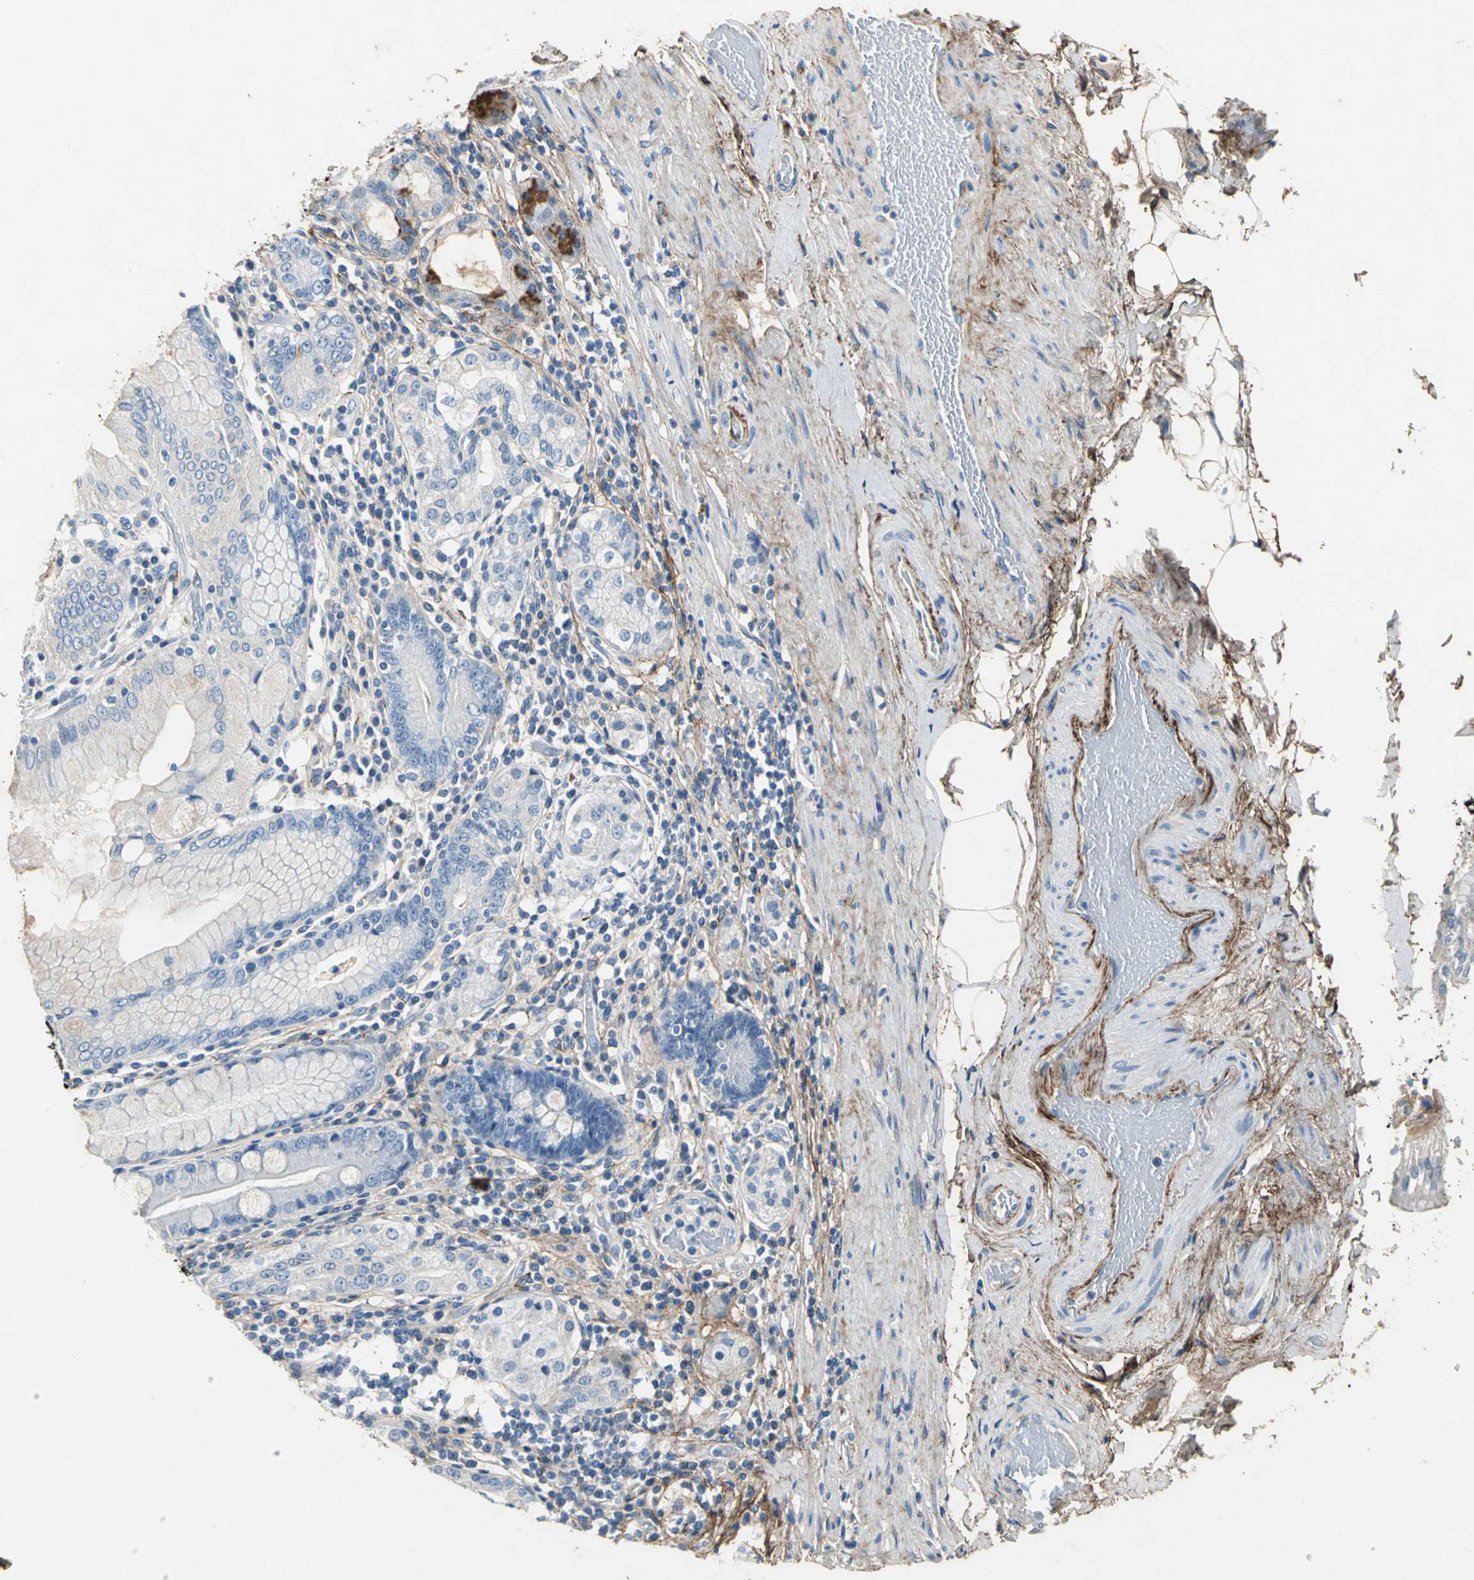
{"staining": {"intensity": "moderate", "quantity": "<25%", "location": "cytoplasmic/membranous"}, "tissue": "stomach", "cell_type": "Glandular cells", "image_type": "normal", "snomed": [{"axis": "morphology", "description": "Normal tissue, NOS"}, {"axis": "topography", "description": "Stomach, lower"}], "caption": "A histopathology image of stomach stained for a protein reveals moderate cytoplasmic/membranous brown staining in glandular cells. (DAB (3,3'-diaminobenzidine) IHC, brown staining for protein, blue staining for nuclei).", "gene": "EFNB3", "patient": {"sex": "female", "age": 76}}